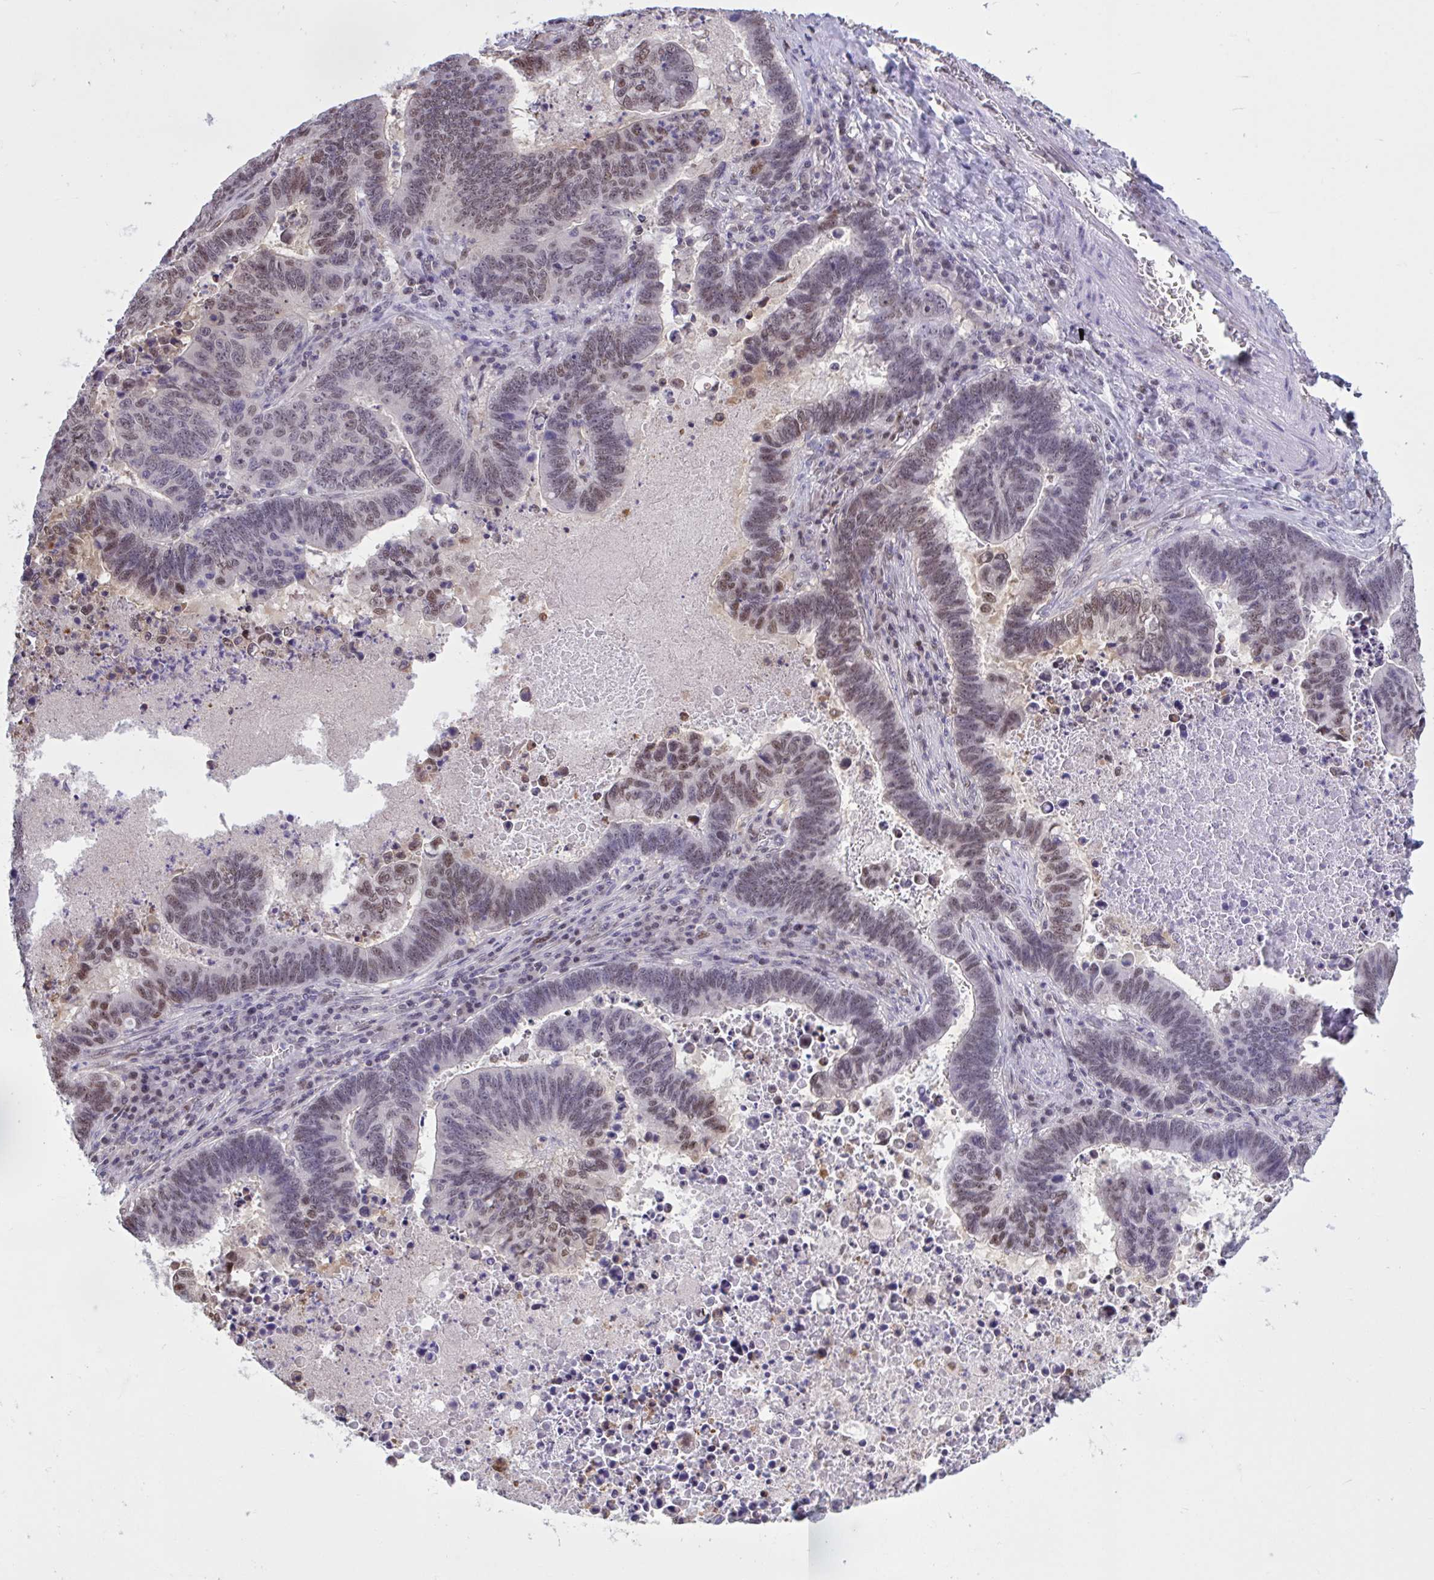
{"staining": {"intensity": "moderate", "quantity": "25%-75%", "location": "nuclear"}, "tissue": "lung cancer", "cell_type": "Tumor cells", "image_type": "cancer", "snomed": [{"axis": "morphology", "description": "Aneuploidy"}, {"axis": "morphology", "description": "Adenocarcinoma, NOS"}, {"axis": "morphology", "description": "Adenocarcinoma primary or metastatic"}, {"axis": "topography", "description": "Lung"}], "caption": "Immunohistochemistry image of neoplastic tissue: human lung cancer stained using IHC demonstrates medium levels of moderate protein expression localized specifically in the nuclear of tumor cells, appearing as a nuclear brown color.", "gene": "RBL1", "patient": {"sex": "female", "age": 75}}